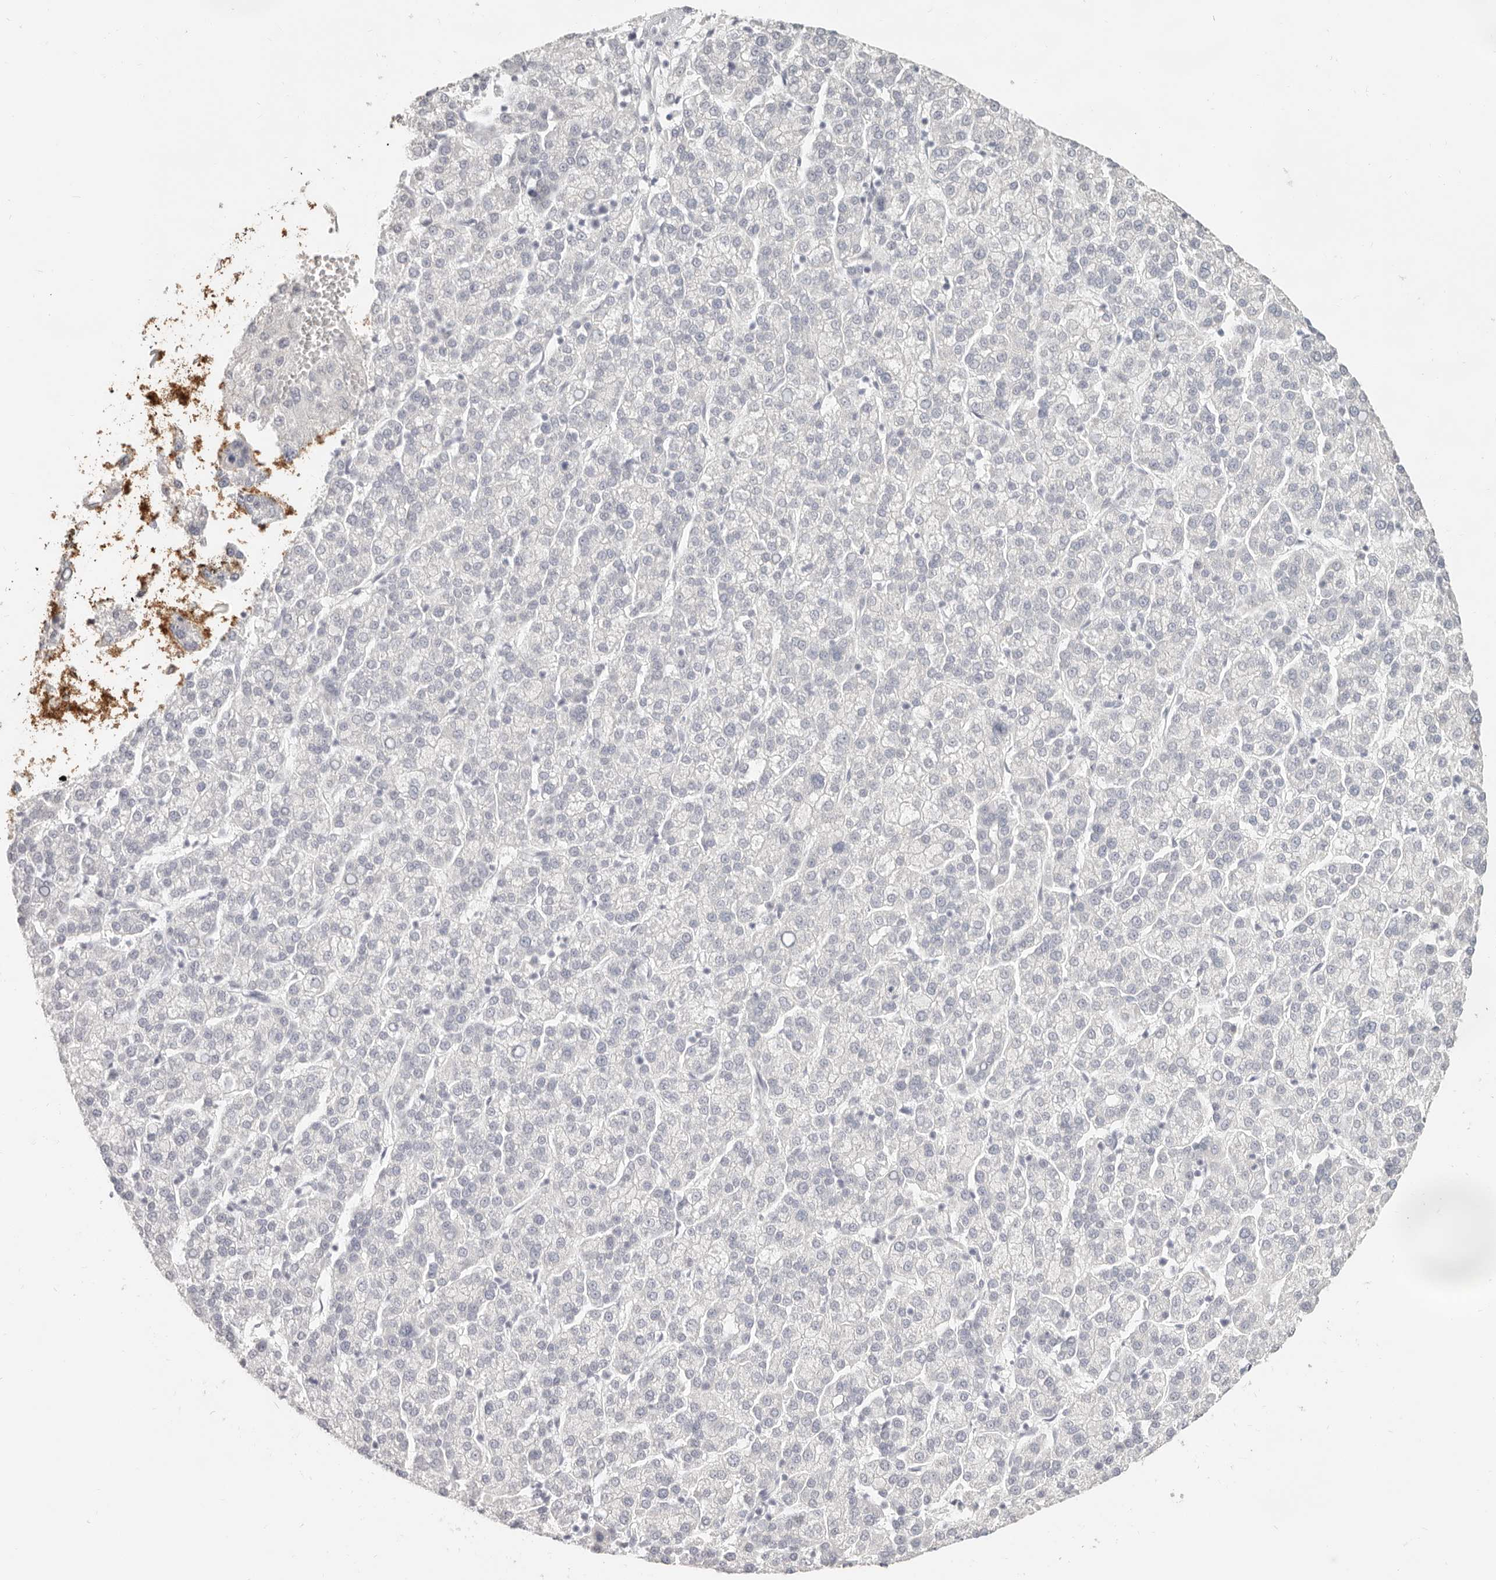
{"staining": {"intensity": "negative", "quantity": "none", "location": "none"}, "tissue": "liver cancer", "cell_type": "Tumor cells", "image_type": "cancer", "snomed": [{"axis": "morphology", "description": "Carcinoma, Hepatocellular, NOS"}, {"axis": "topography", "description": "Liver"}], "caption": "Immunohistochemistry (IHC) micrograph of neoplastic tissue: human liver cancer (hepatocellular carcinoma) stained with DAB reveals no significant protein staining in tumor cells.", "gene": "EPCAM", "patient": {"sex": "female", "age": 58}}